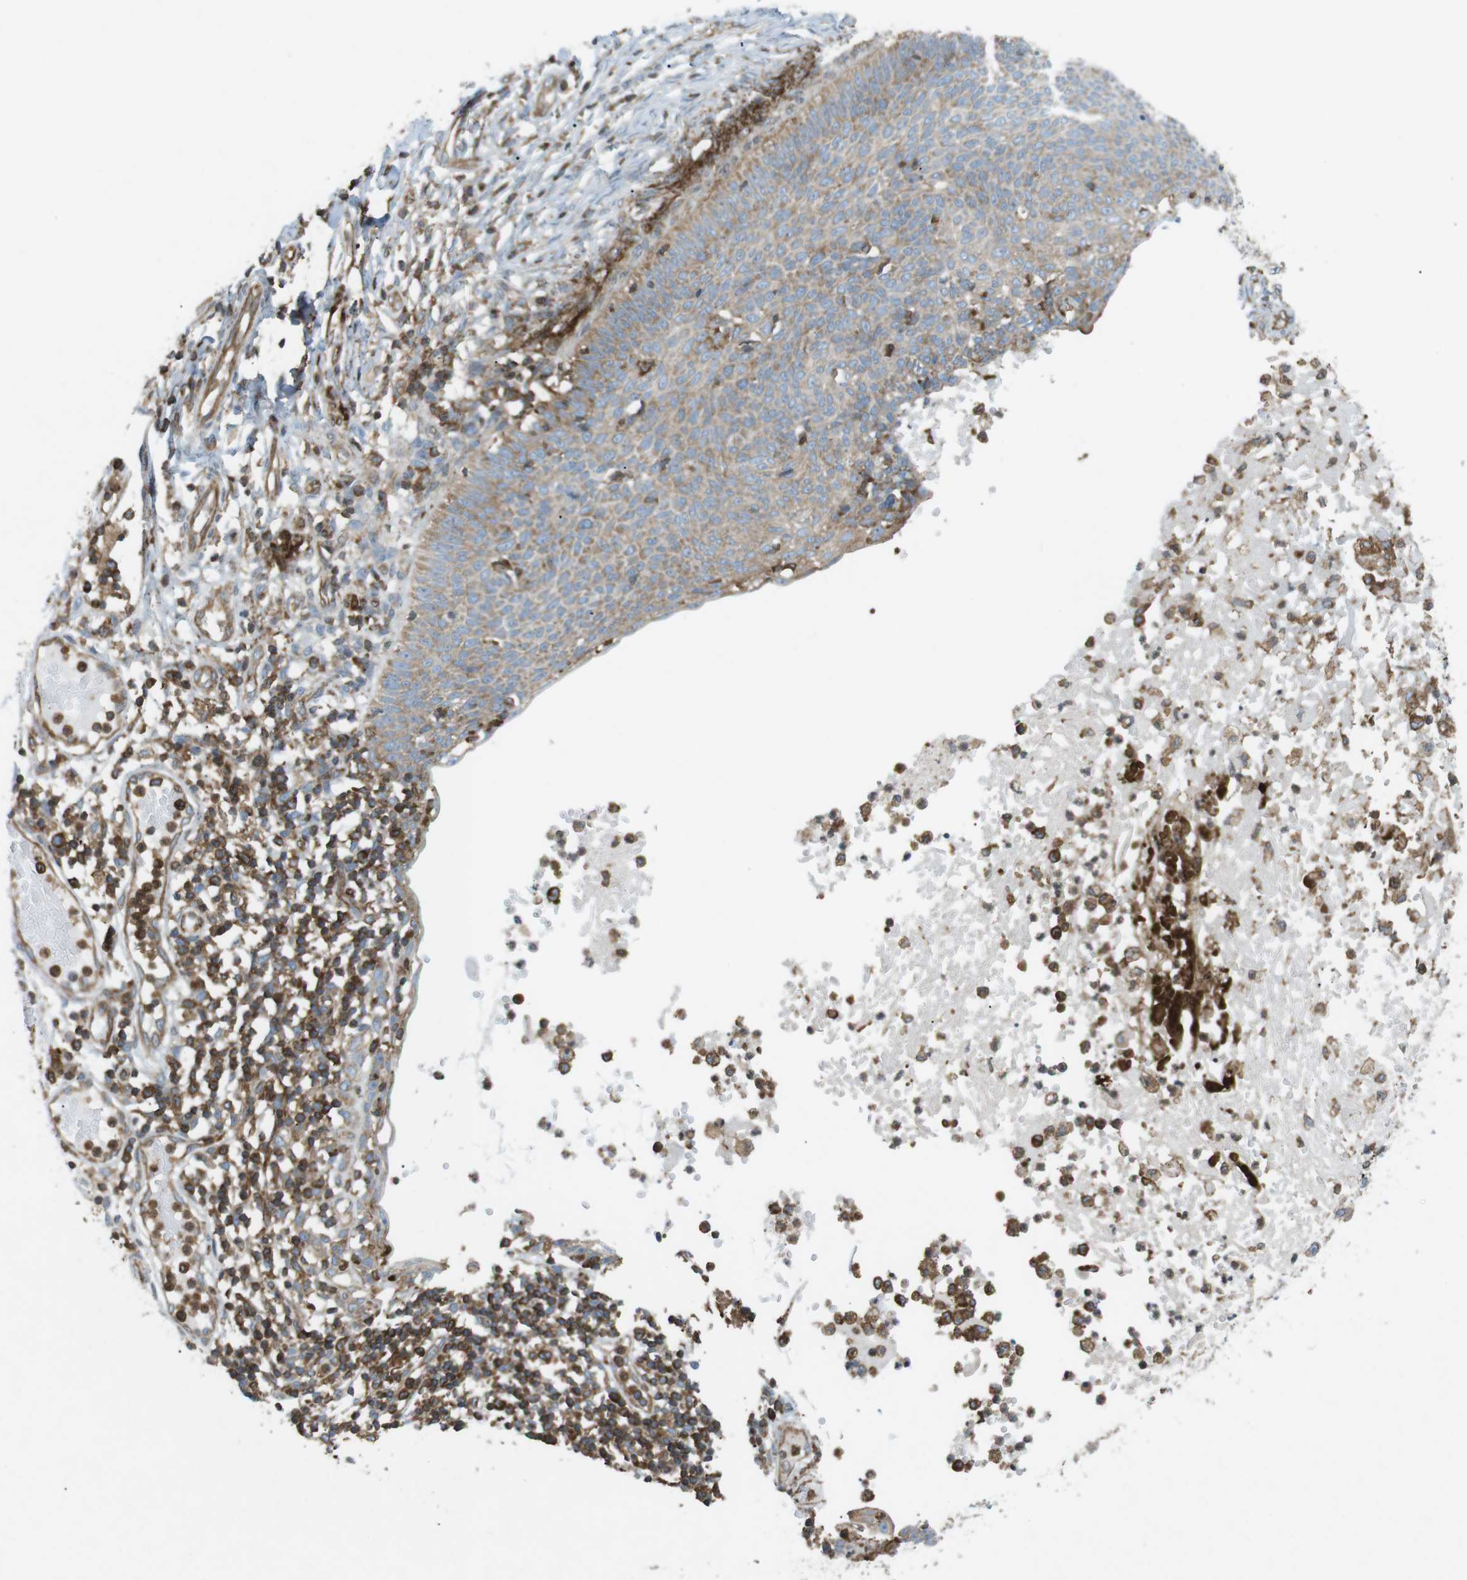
{"staining": {"intensity": "weak", "quantity": "25%-75%", "location": "cytoplasmic/membranous"}, "tissue": "skin cancer", "cell_type": "Tumor cells", "image_type": "cancer", "snomed": [{"axis": "morphology", "description": "Normal tissue, NOS"}, {"axis": "morphology", "description": "Basal cell carcinoma"}, {"axis": "topography", "description": "Skin"}], "caption": "Immunohistochemistry (IHC) of human basal cell carcinoma (skin) reveals low levels of weak cytoplasmic/membranous staining in approximately 25%-75% of tumor cells. Using DAB (3,3'-diaminobenzidine) (brown) and hematoxylin (blue) stains, captured at high magnification using brightfield microscopy.", "gene": "FLII", "patient": {"sex": "male", "age": 87}}